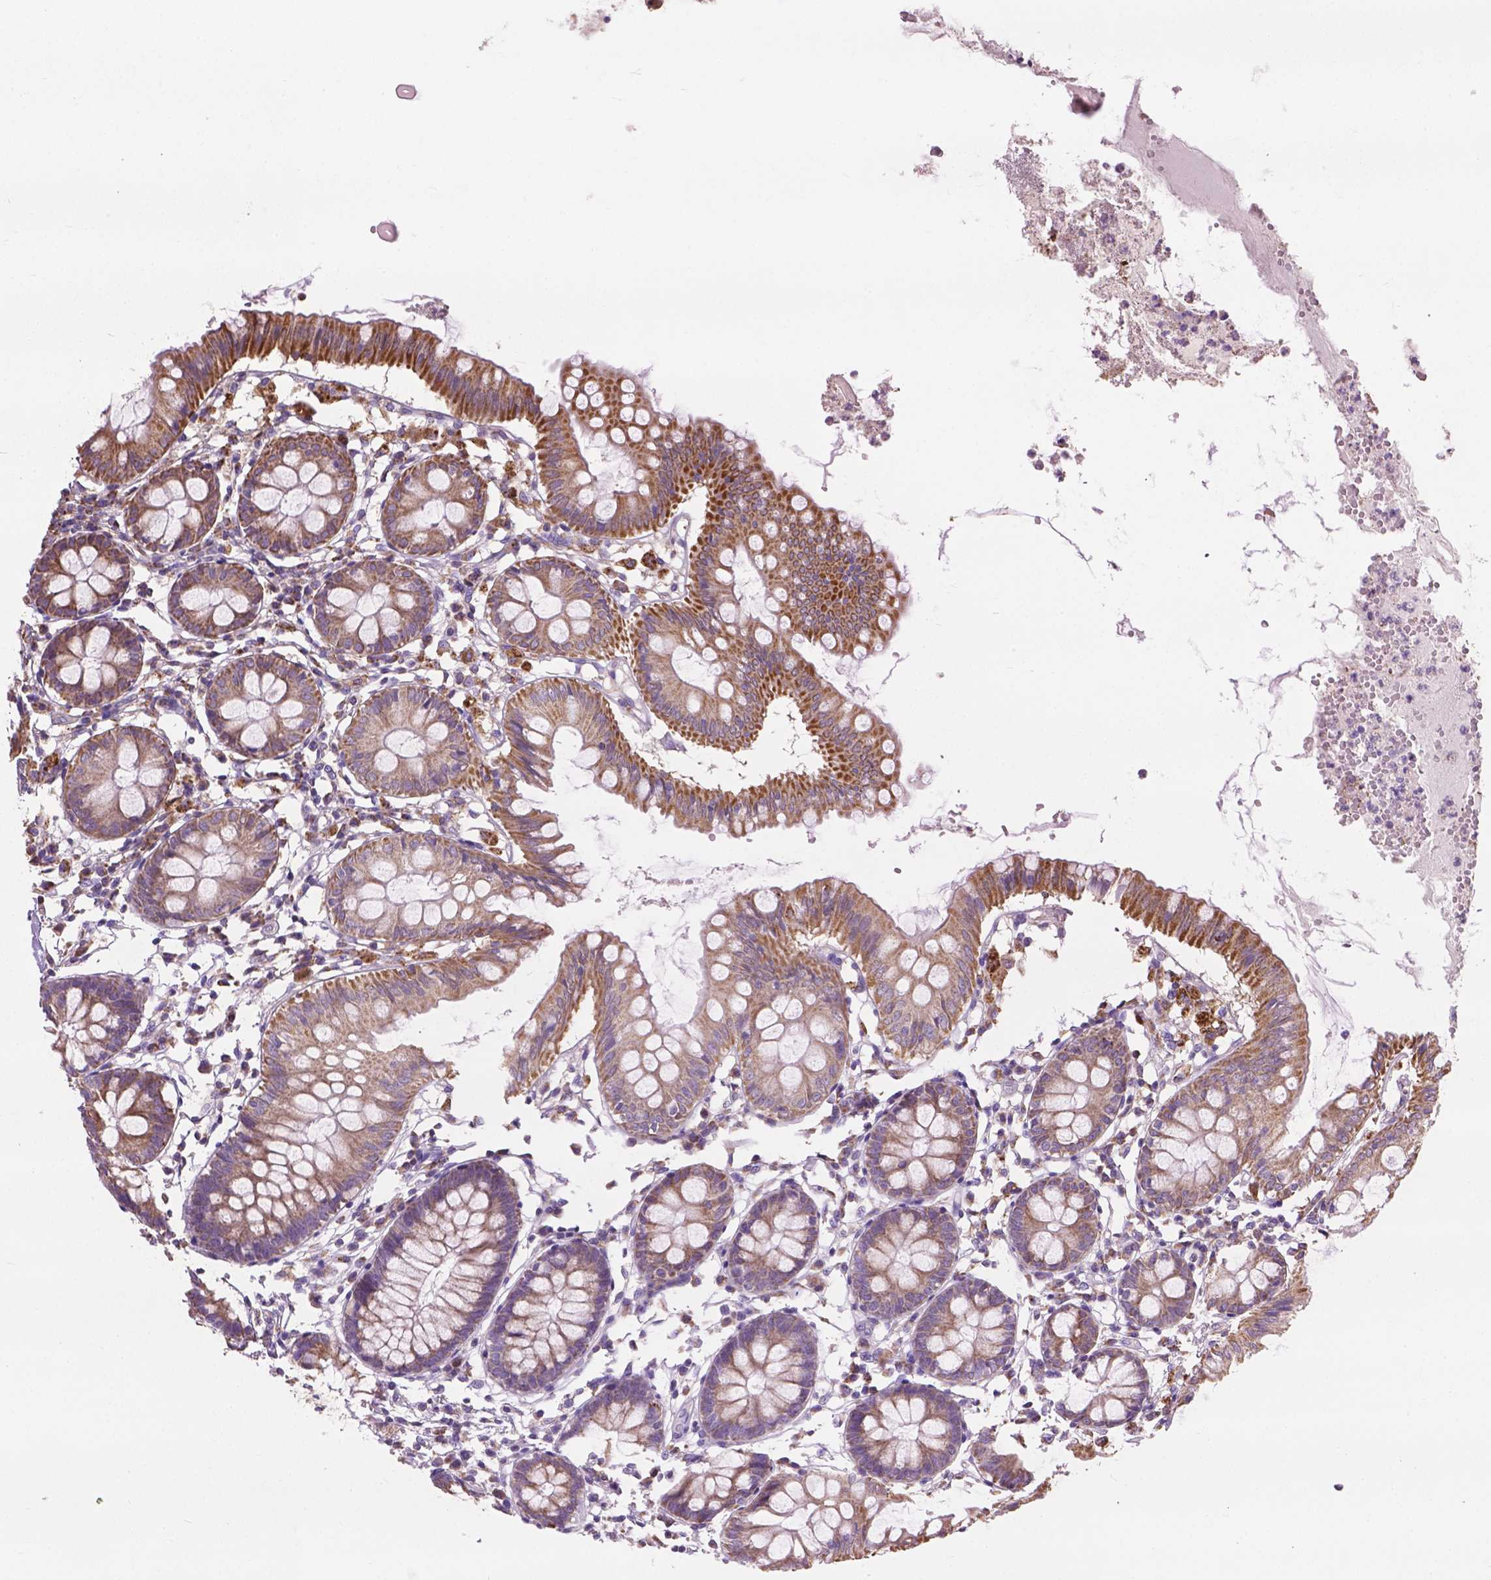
{"staining": {"intensity": "negative", "quantity": "none", "location": "none"}, "tissue": "colon", "cell_type": "Endothelial cells", "image_type": "normal", "snomed": [{"axis": "morphology", "description": "Normal tissue, NOS"}, {"axis": "topography", "description": "Colon"}], "caption": "Endothelial cells show no significant expression in unremarkable colon. (DAB immunohistochemistry with hematoxylin counter stain).", "gene": "VDAC1", "patient": {"sex": "female", "age": 84}}